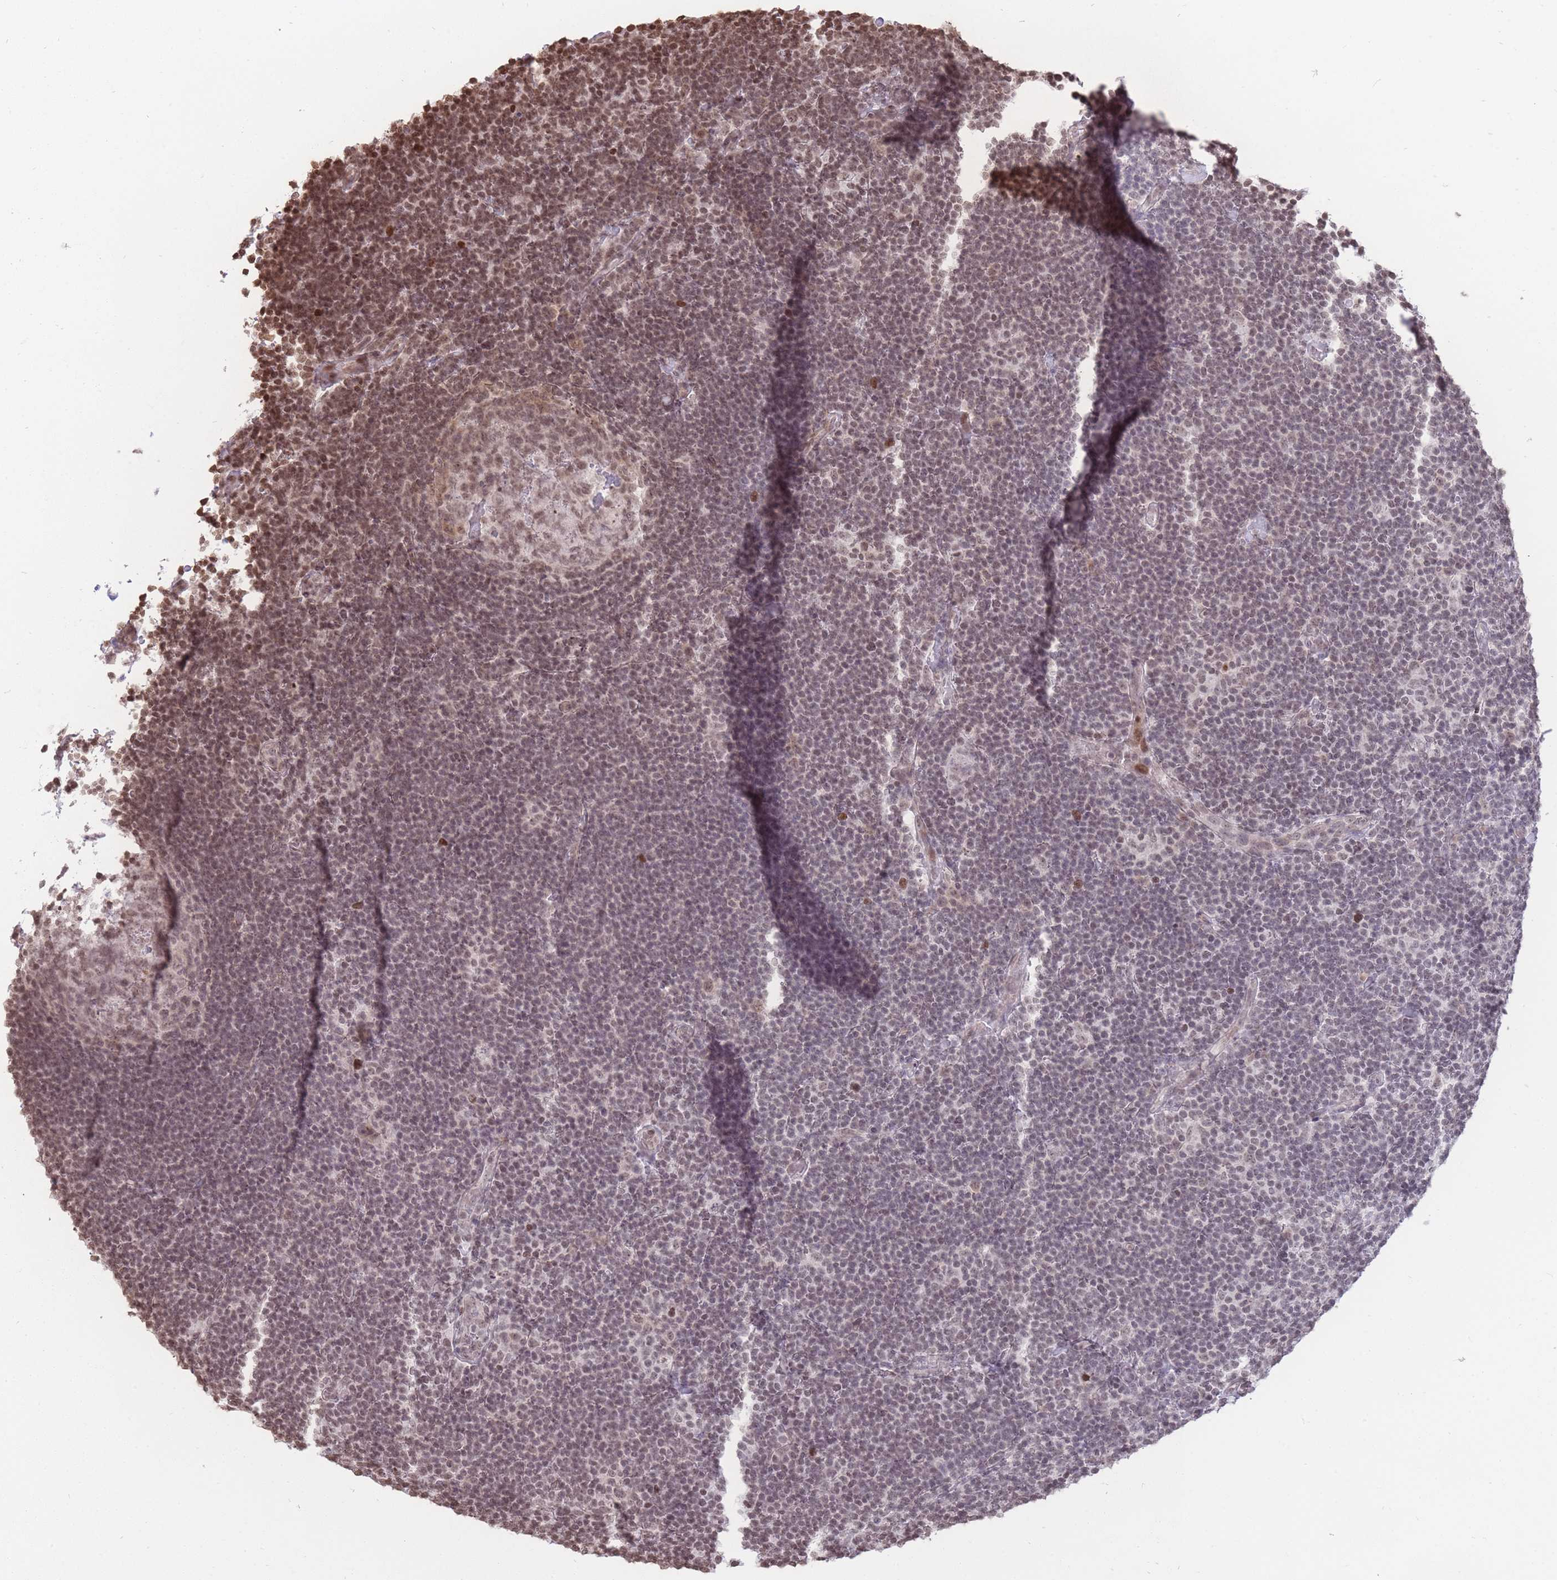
{"staining": {"intensity": "moderate", "quantity": "25%-75%", "location": "nuclear"}, "tissue": "lymphoma", "cell_type": "Tumor cells", "image_type": "cancer", "snomed": [{"axis": "morphology", "description": "Hodgkin's disease, NOS"}, {"axis": "topography", "description": "Lymph node"}], "caption": "A brown stain labels moderate nuclear staining of a protein in human Hodgkin's disease tumor cells.", "gene": "SHISAL1", "patient": {"sex": "female", "age": 57}}